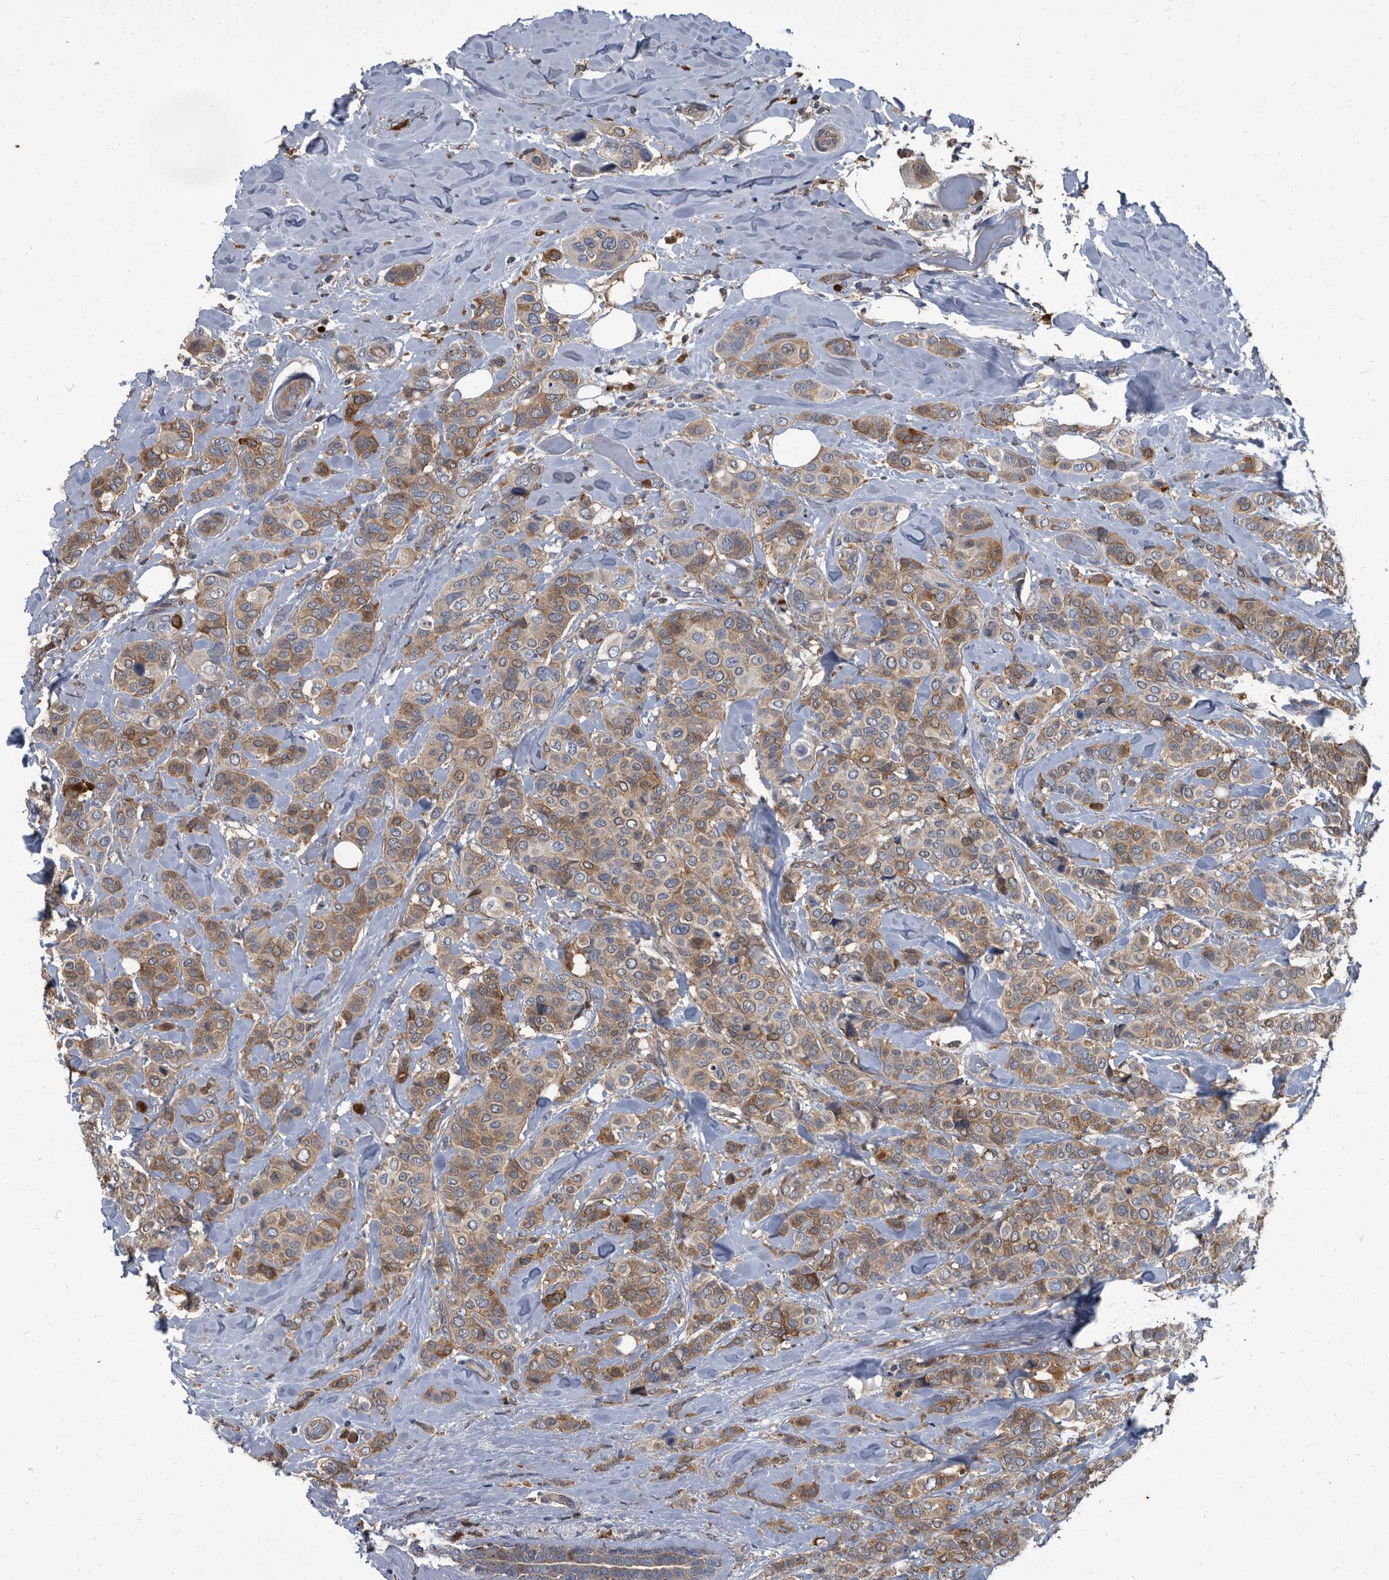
{"staining": {"intensity": "moderate", "quantity": ">75%", "location": "cytoplasmic/membranous"}, "tissue": "breast cancer", "cell_type": "Tumor cells", "image_type": "cancer", "snomed": [{"axis": "morphology", "description": "Lobular carcinoma"}, {"axis": "topography", "description": "Breast"}], "caption": "Breast lobular carcinoma was stained to show a protein in brown. There is medium levels of moderate cytoplasmic/membranous positivity in approximately >75% of tumor cells.", "gene": "CDV3", "patient": {"sex": "female", "age": 51}}